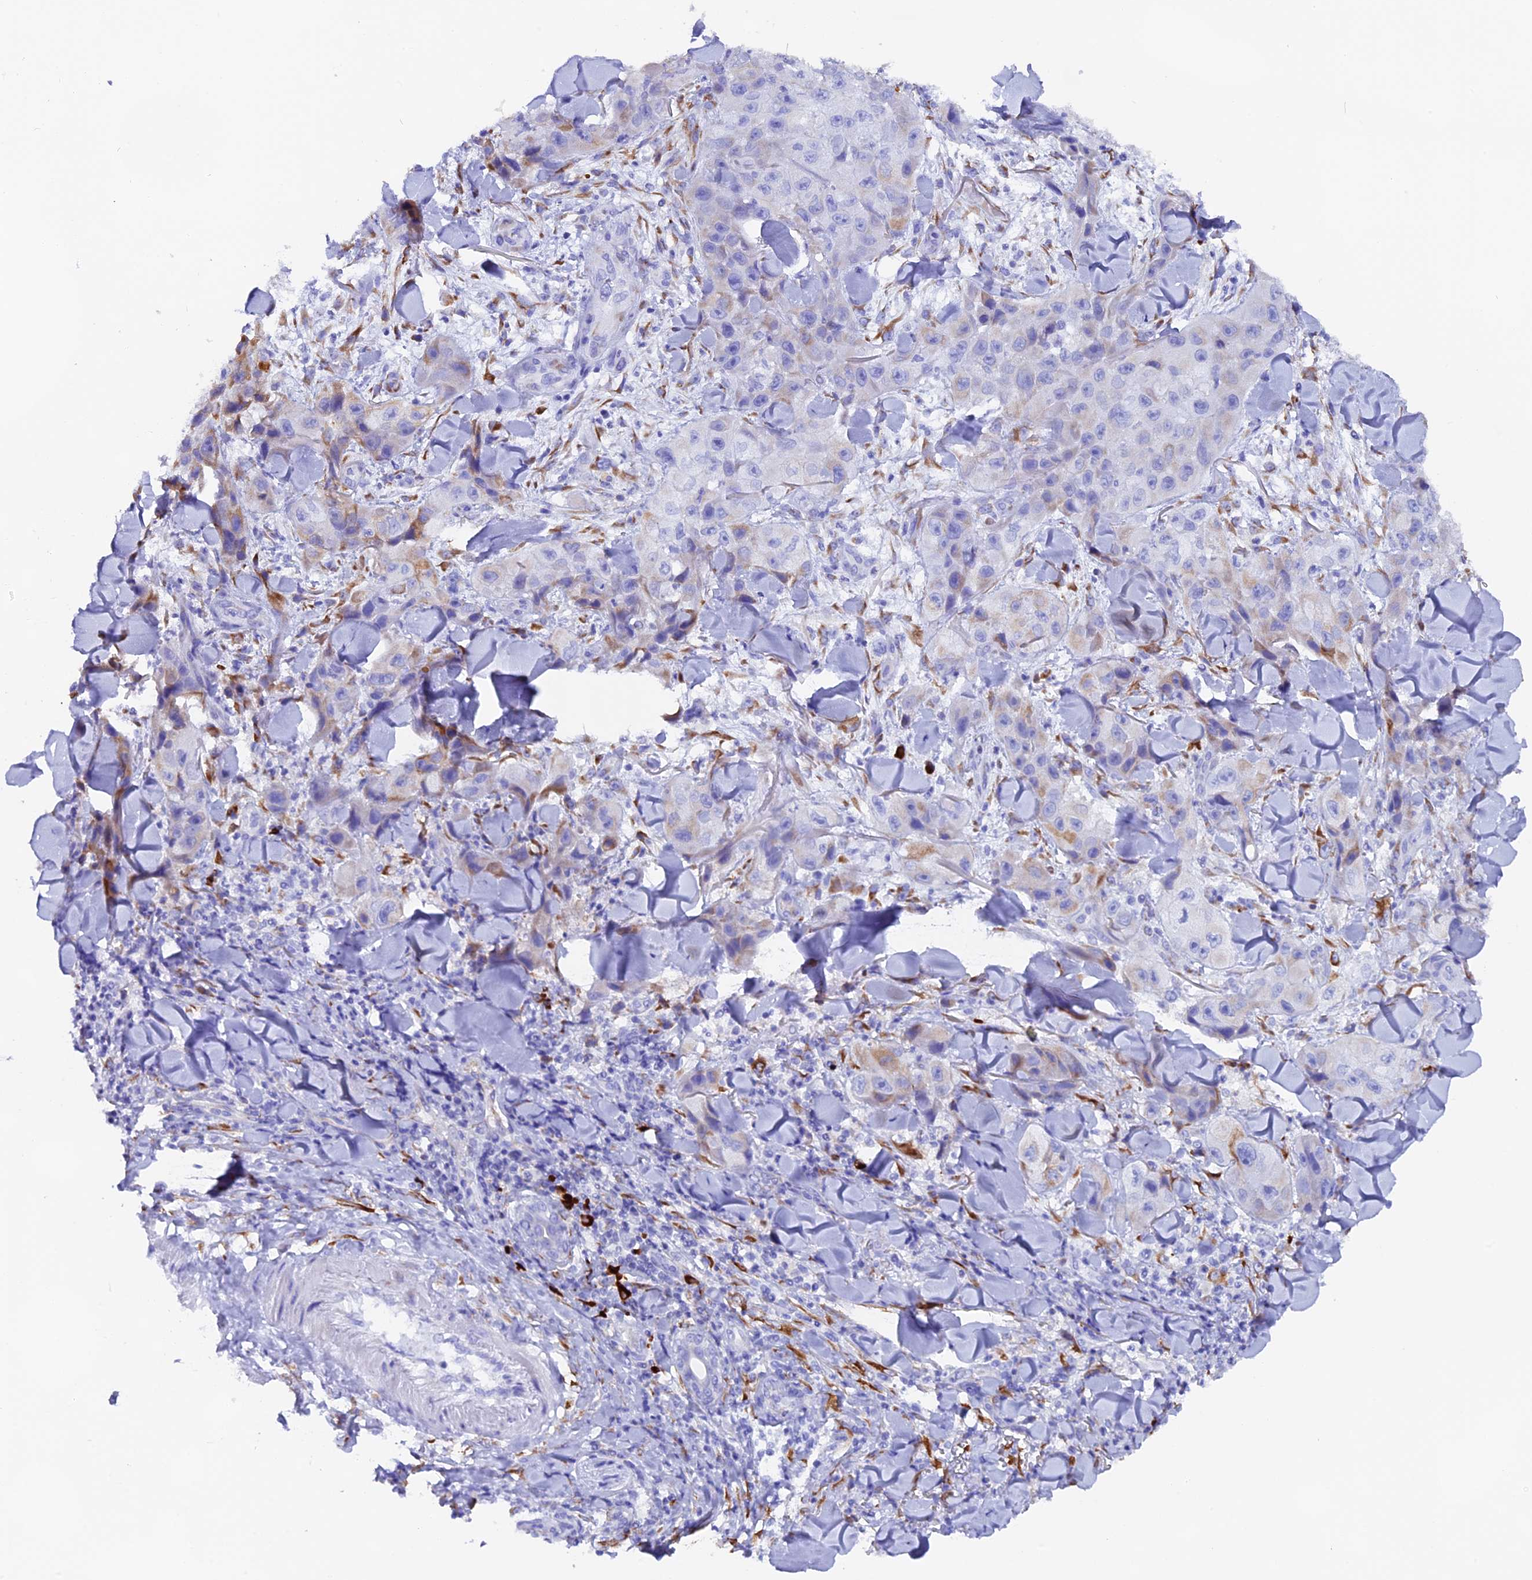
{"staining": {"intensity": "weak", "quantity": "<25%", "location": "cytoplasmic/membranous"}, "tissue": "skin cancer", "cell_type": "Tumor cells", "image_type": "cancer", "snomed": [{"axis": "morphology", "description": "Squamous cell carcinoma, NOS"}, {"axis": "topography", "description": "Skin"}, {"axis": "topography", "description": "Subcutis"}], "caption": "This is an immunohistochemistry (IHC) micrograph of skin cancer. There is no expression in tumor cells.", "gene": "FKBP11", "patient": {"sex": "male", "age": 73}}